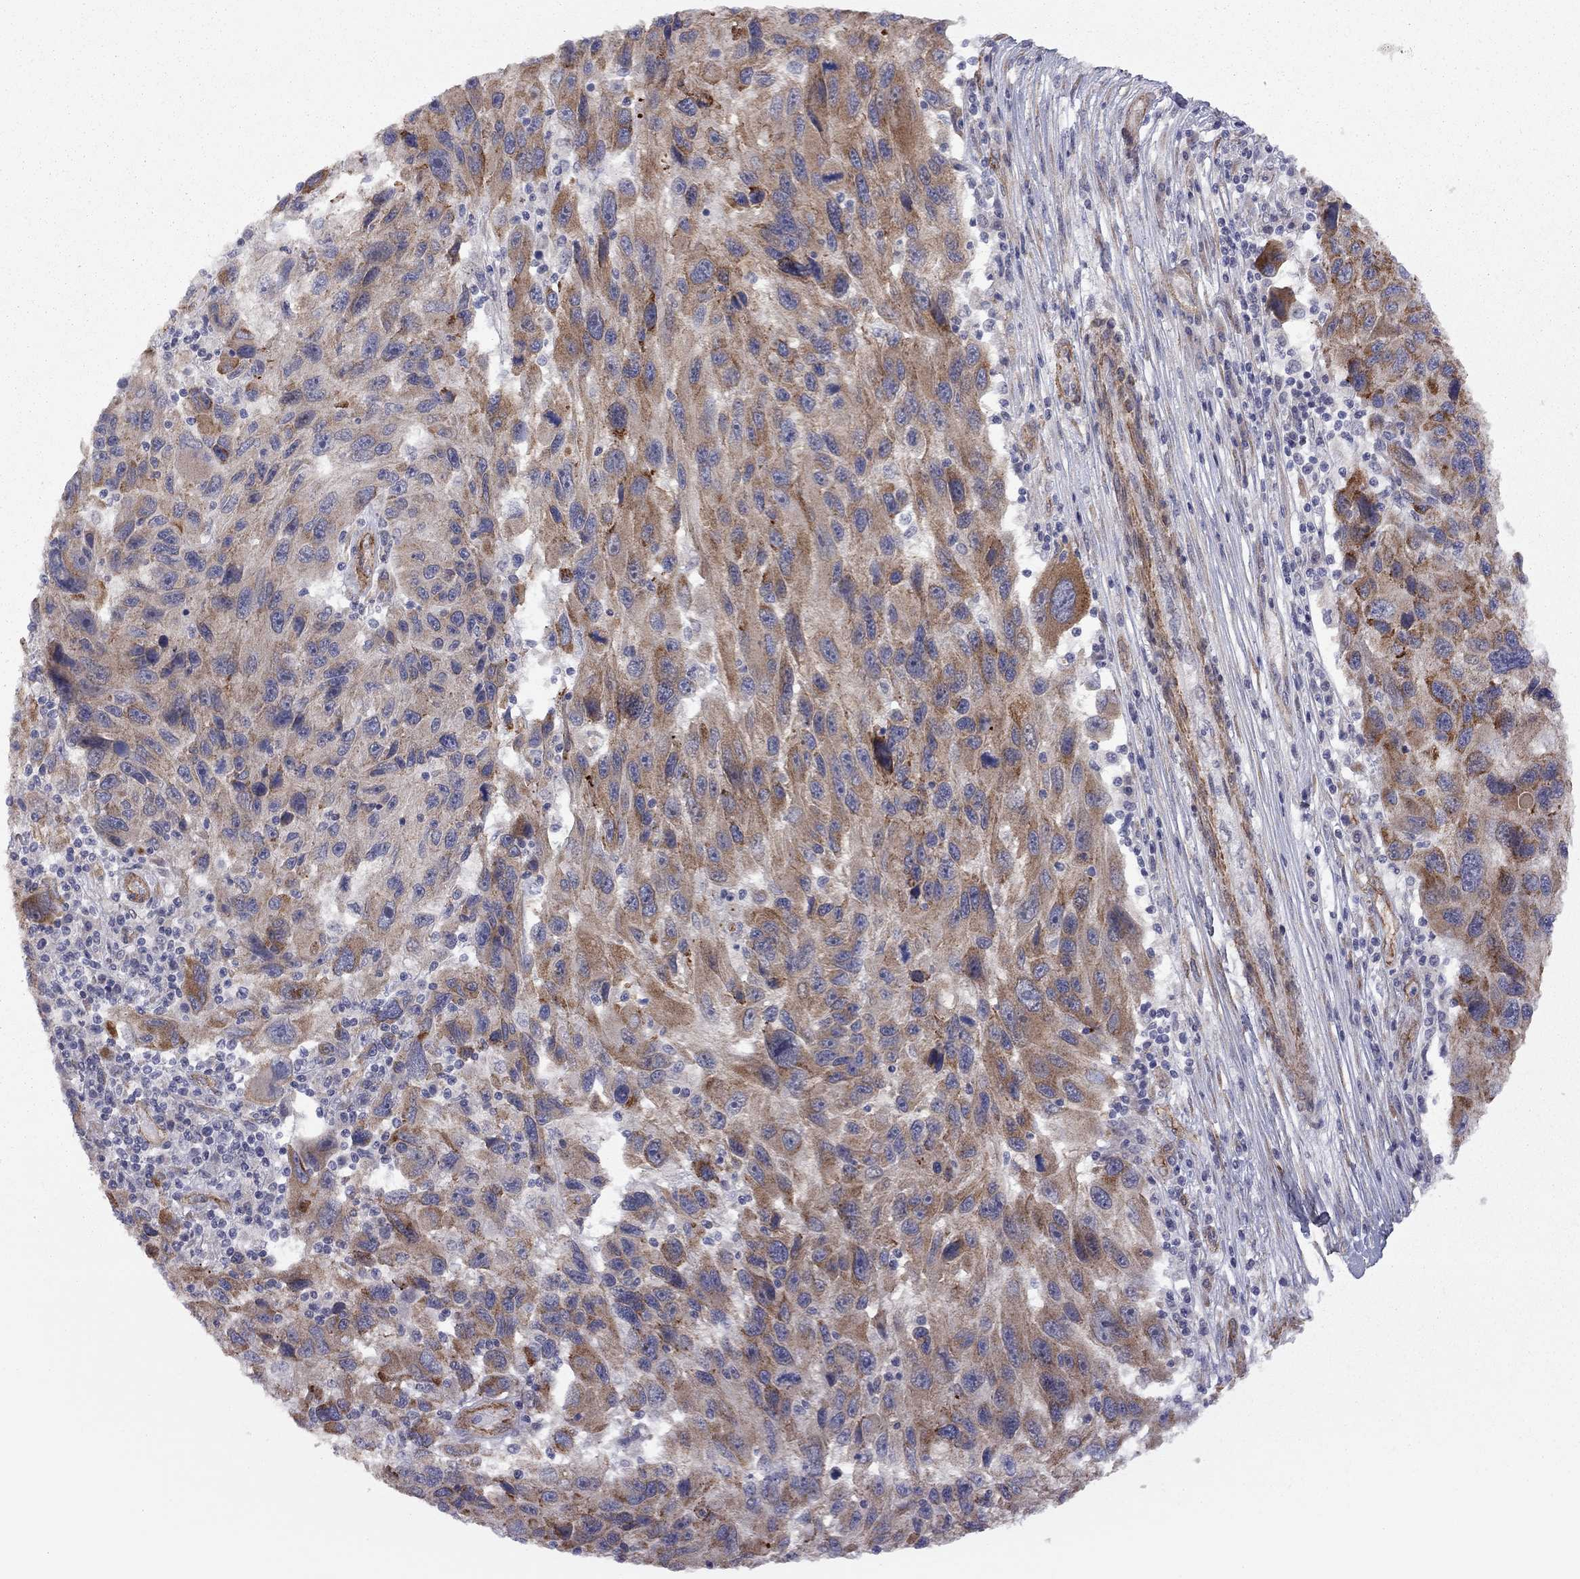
{"staining": {"intensity": "strong", "quantity": "25%-75%", "location": "cytoplasmic/membranous"}, "tissue": "melanoma", "cell_type": "Tumor cells", "image_type": "cancer", "snomed": [{"axis": "morphology", "description": "Malignant melanoma, NOS"}, {"axis": "topography", "description": "Skin"}], "caption": "A brown stain shows strong cytoplasmic/membranous positivity of a protein in malignant melanoma tumor cells.", "gene": "EXOC3L2", "patient": {"sex": "male", "age": 53}}